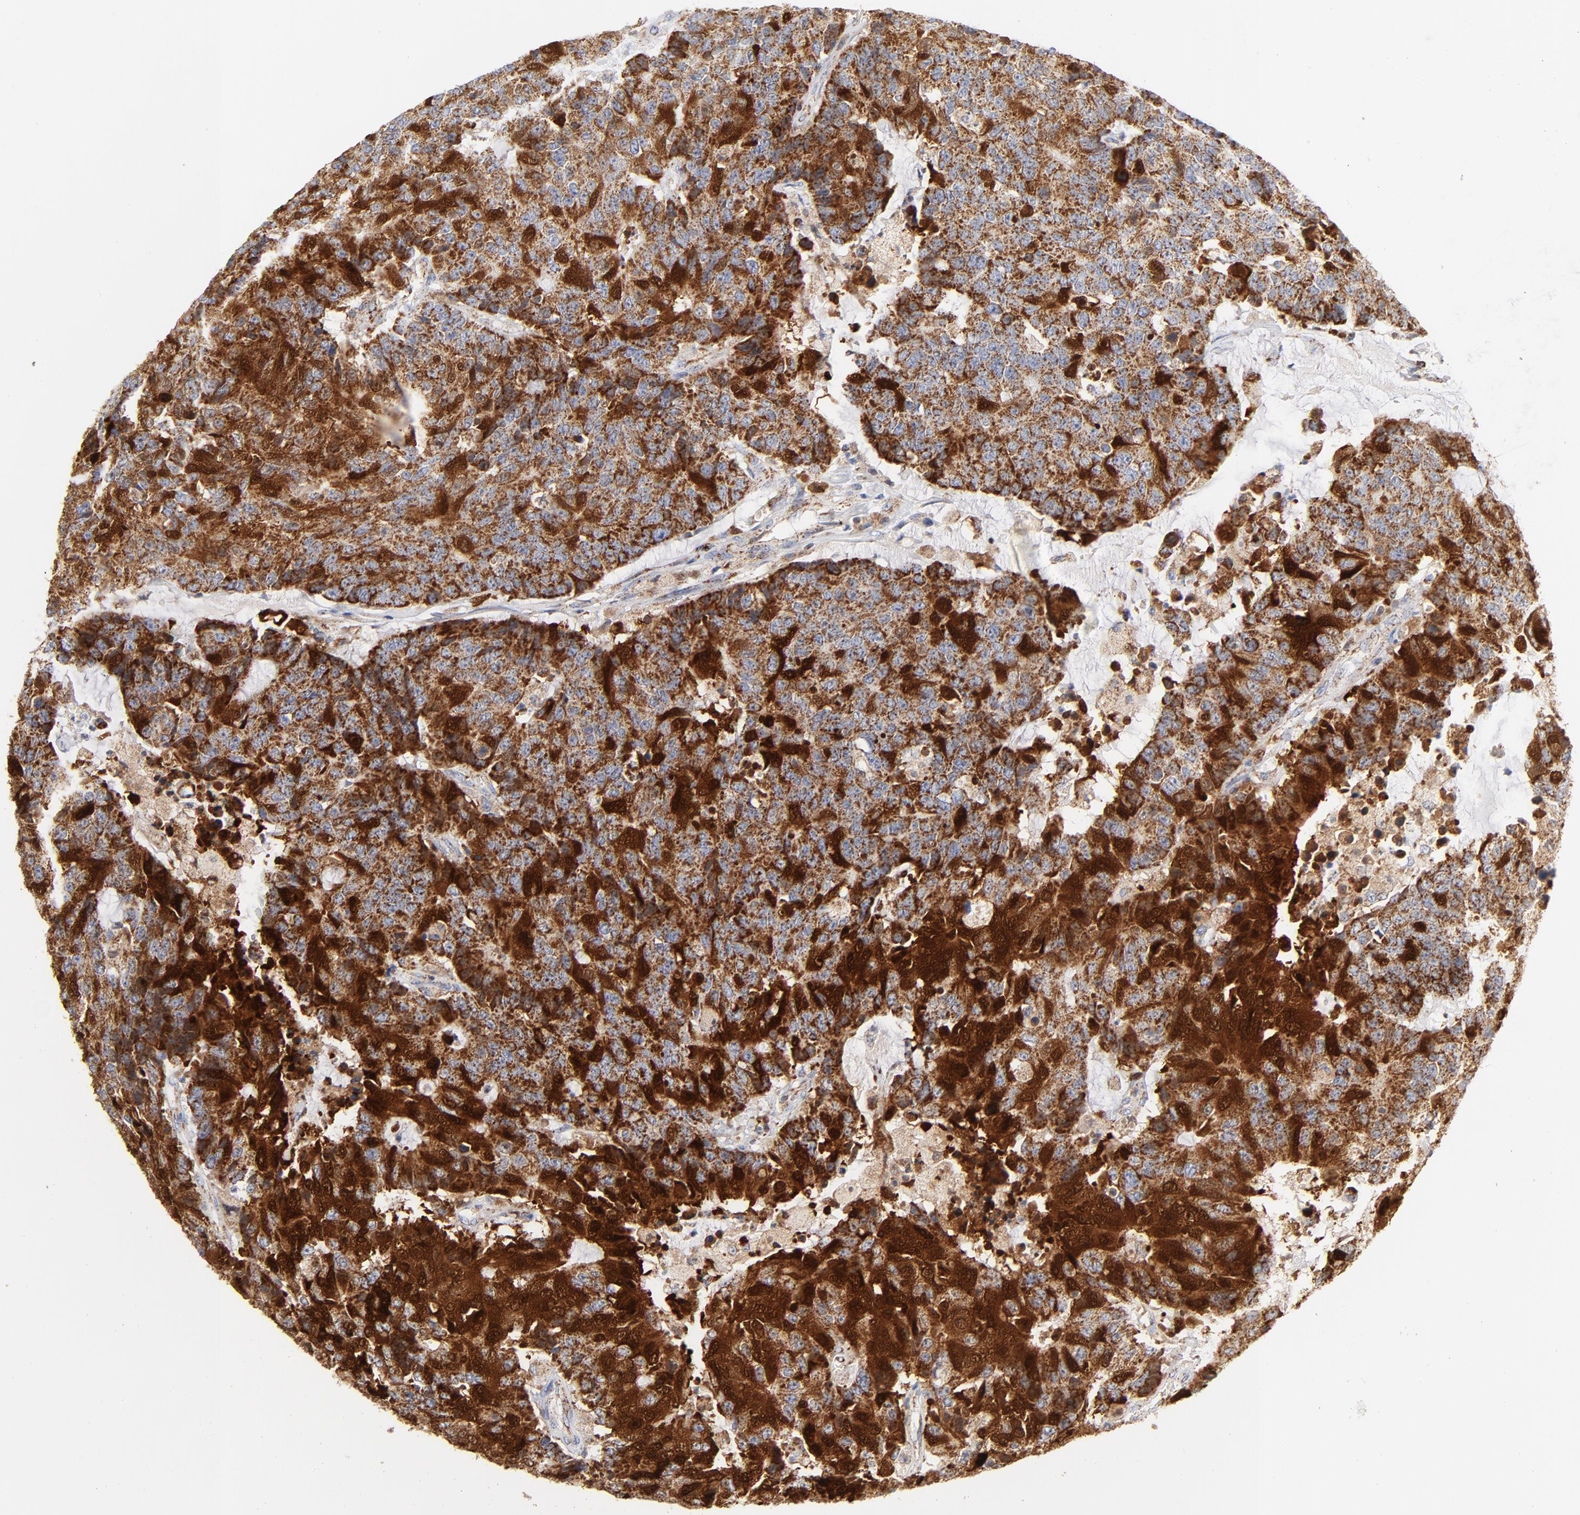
{"staining": {"intensity": "strong", "quantity": ">75%", "location": "cytoplasmic/membranous,nuclear"}, "tissue": "colorectal cancer", "cell_type": "Tumor cells", "image_type": "cancer", "snomed": [{"axis": "morphology", "description": "Adenocarcinoma, NOS"}, {"axis": "topography", "description": "Colon"}], "caption": "A high-resolution histopathology image shows immunohistochemistry (IHC) staining of colorectal cancer (adenocarcinoma), which demonstrates strong cytoplasmic/membranous and nuclear staining in approximately >75% of tumor cells. The protein is stained brown, and the nuclei are stained in blue (DAB IHC with brightfield microscopy, high magnification).", "gene": "DIABLO", "patient": {"sex": "female", "age": 86}}